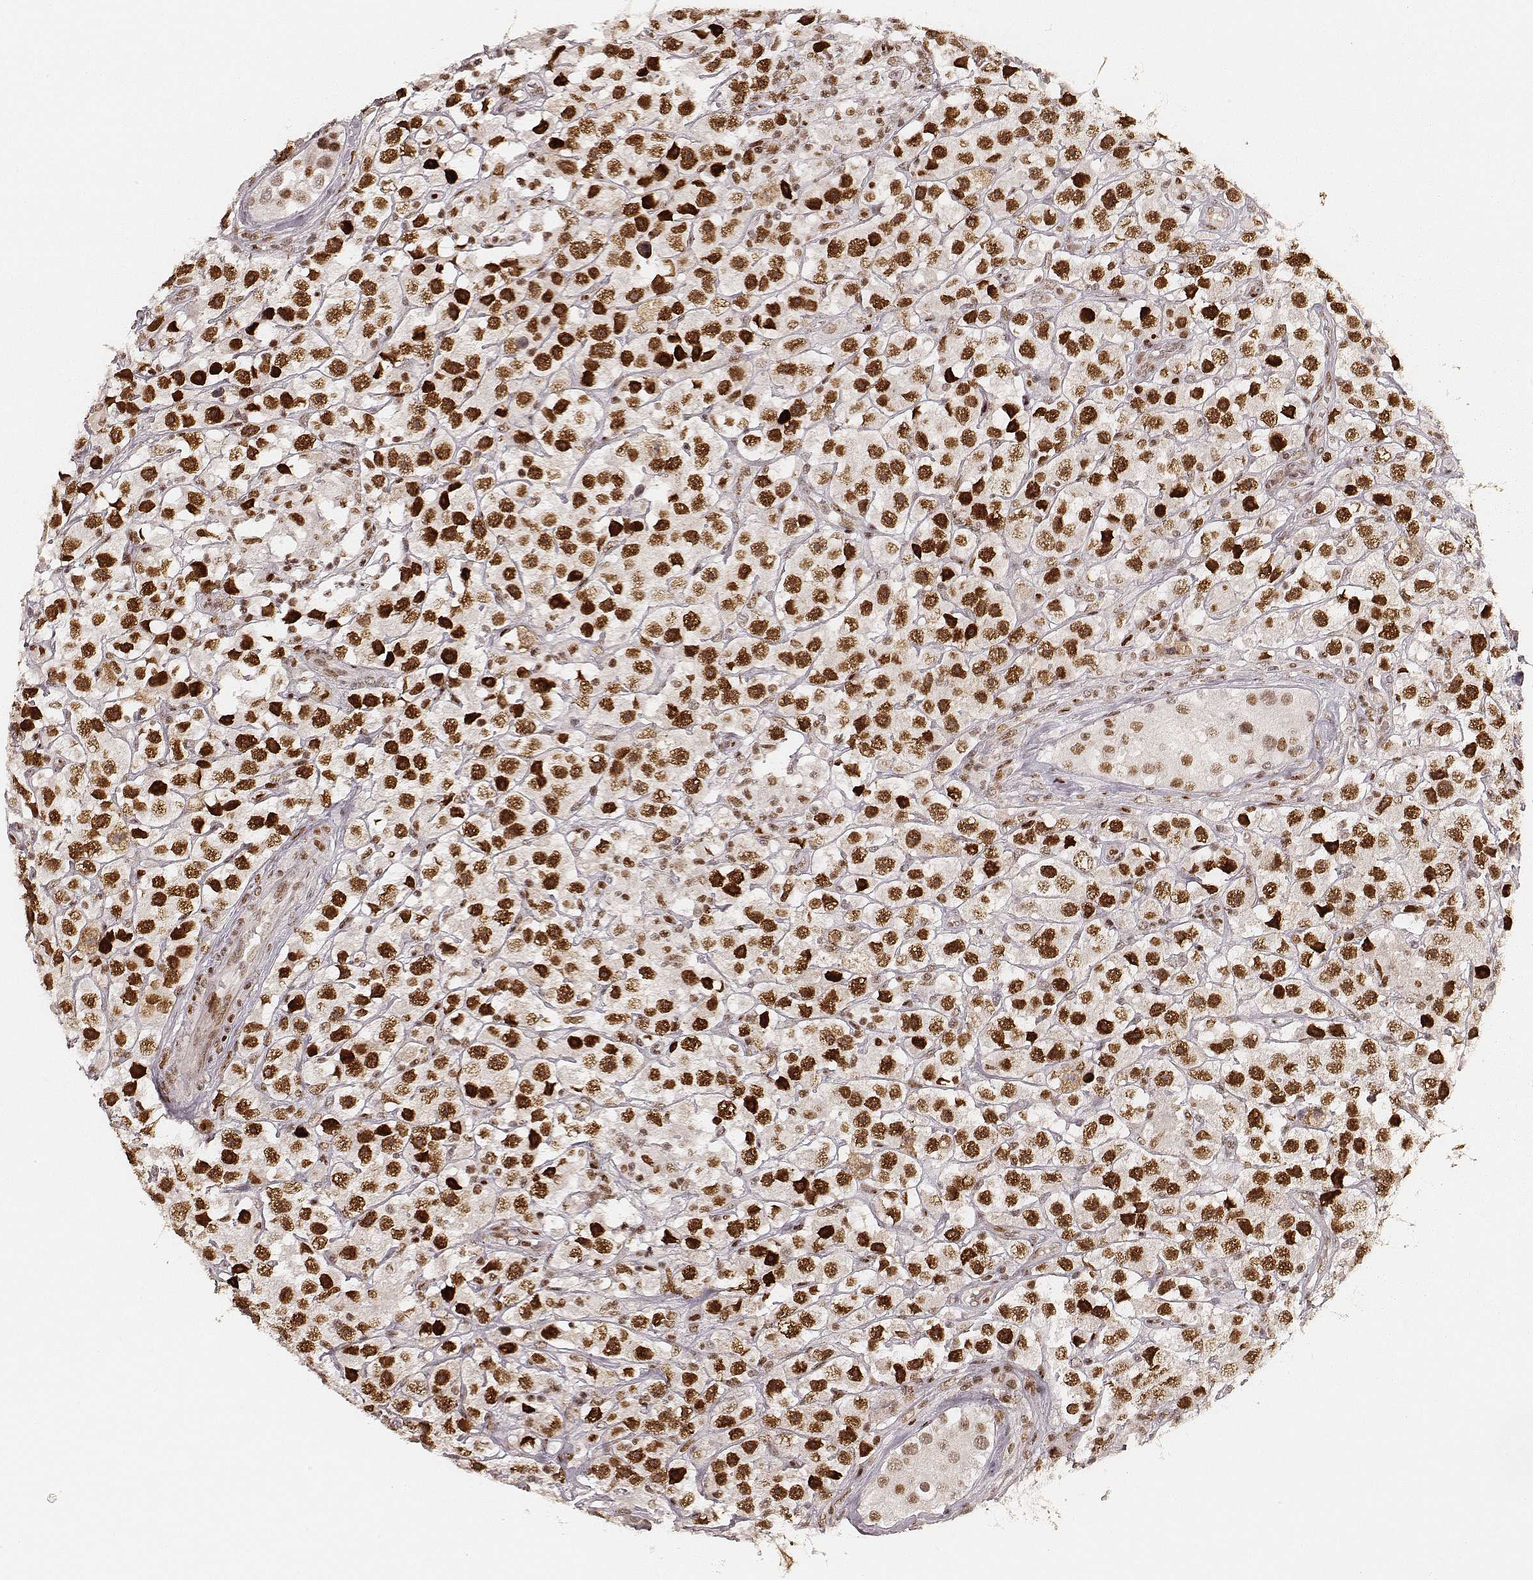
{"staining": {"intensity": "strong", "quantity": ">75%", "location": "nuclear"}, "tissue": "testis cancer", "cell_type": "Tumor cells", "image_type": "cancer", "snomed": [{"axis": "morphology", "description": "Seminoma, NOS"}, {"axis": "topography", "description": "Testis"}], "caption": "Testis seminoma tissue shows strong nuclear staining in about >75% of tumor cells, visualized by immunohistochemistry. (DAB IHC with brightfield microscopy, high magnification).", "gene": "HNRNPC", "patient": {"sex": "male", "age": 45}}